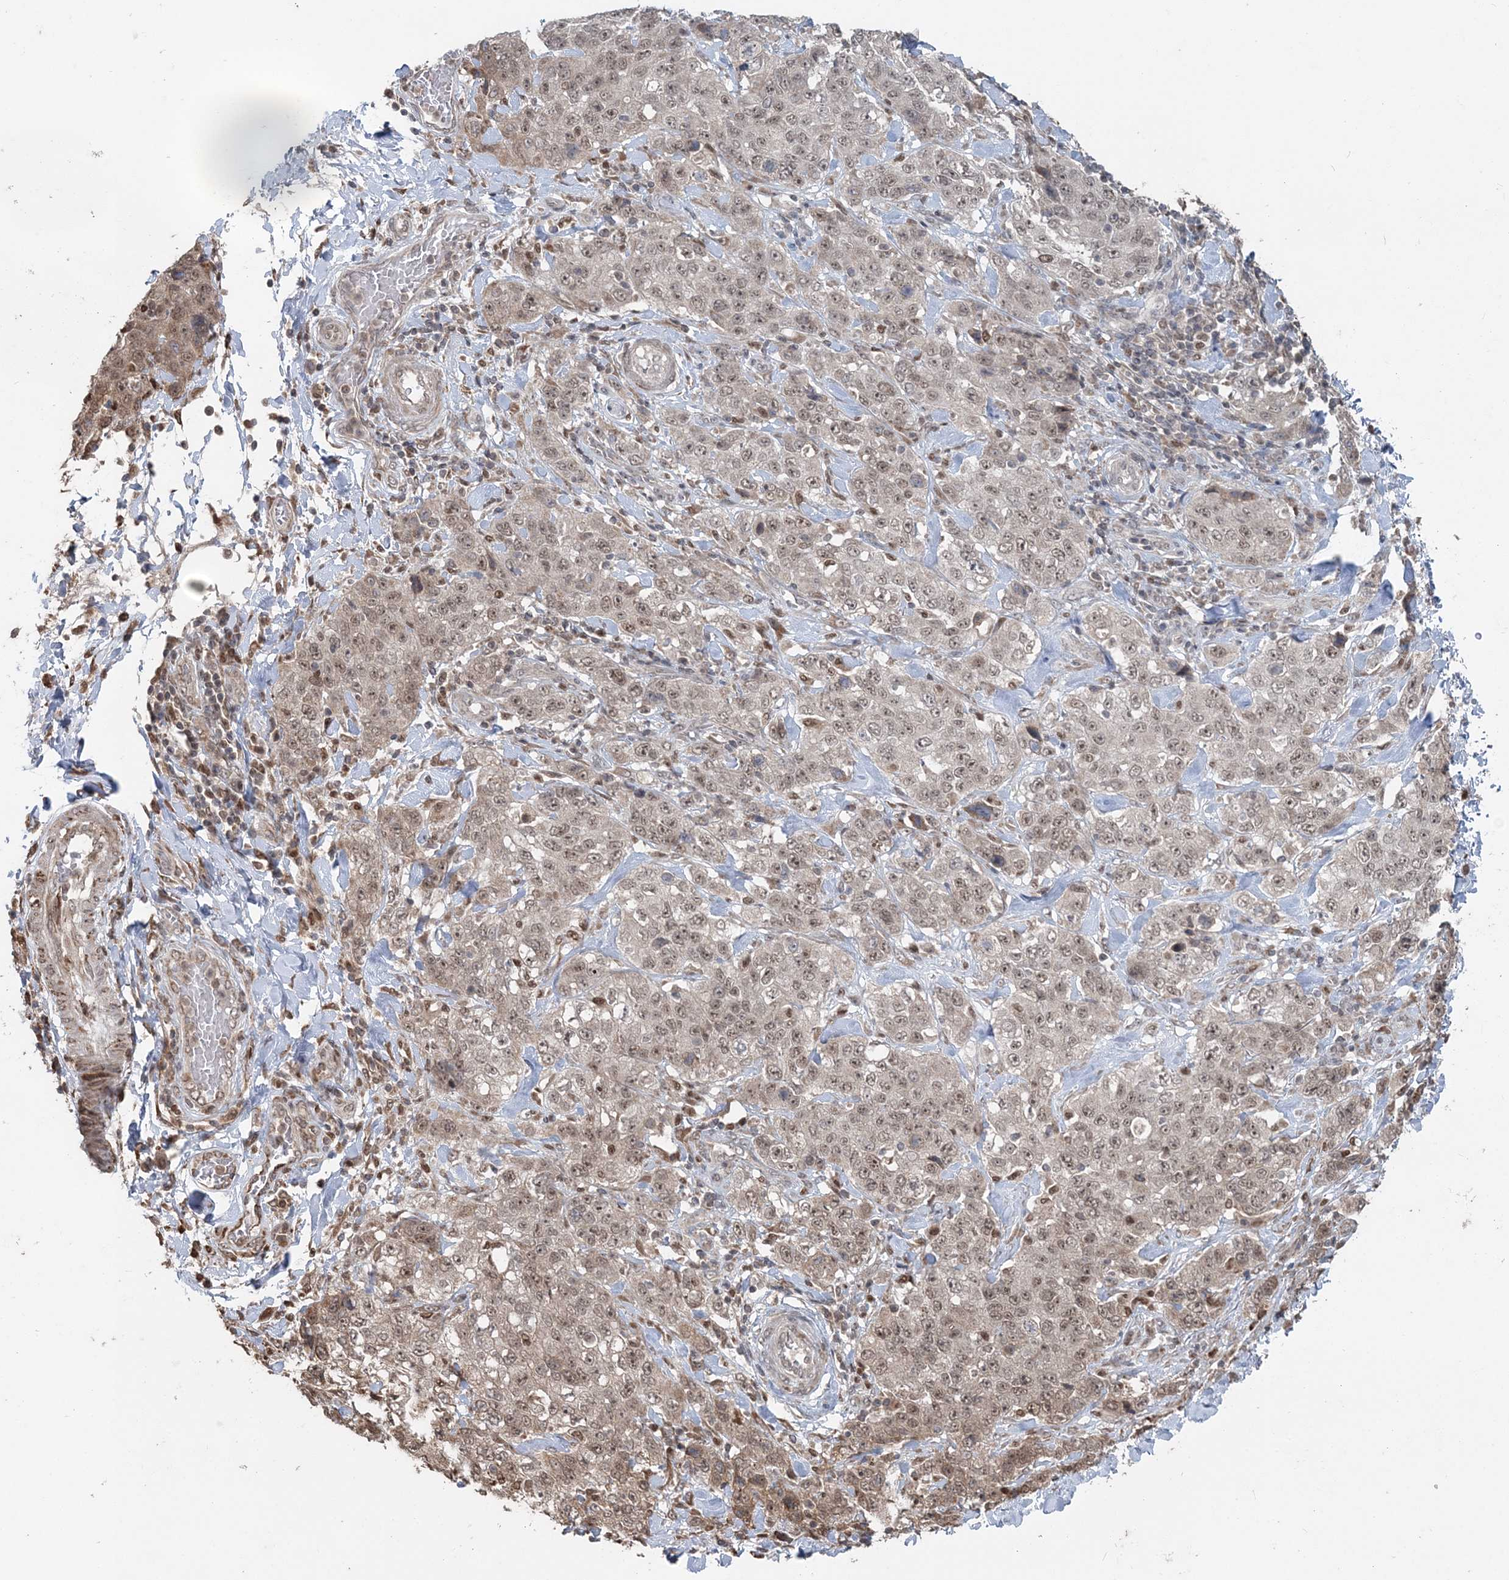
{"staining": {"intensity": "weak", "quantity": ">75%", "location": "nuclear"}, "tissue": "stomach cancer", "cell_type": "Tumor cells", "image_type": "cancer", "snomed": [{"axis": "morphology", "description": "Adenocarcinoma, NOS"}, {"axis": "topography", "description": "Stomach"}], "caption": "Brown immunohistochemical staining in stomach cancer (adenocarcinoma) exhibits weak nuclear positivity in approximately >75% of tumor cells.", "gene": "SLU7", "patient": {"sex": "male", "age": 48}}